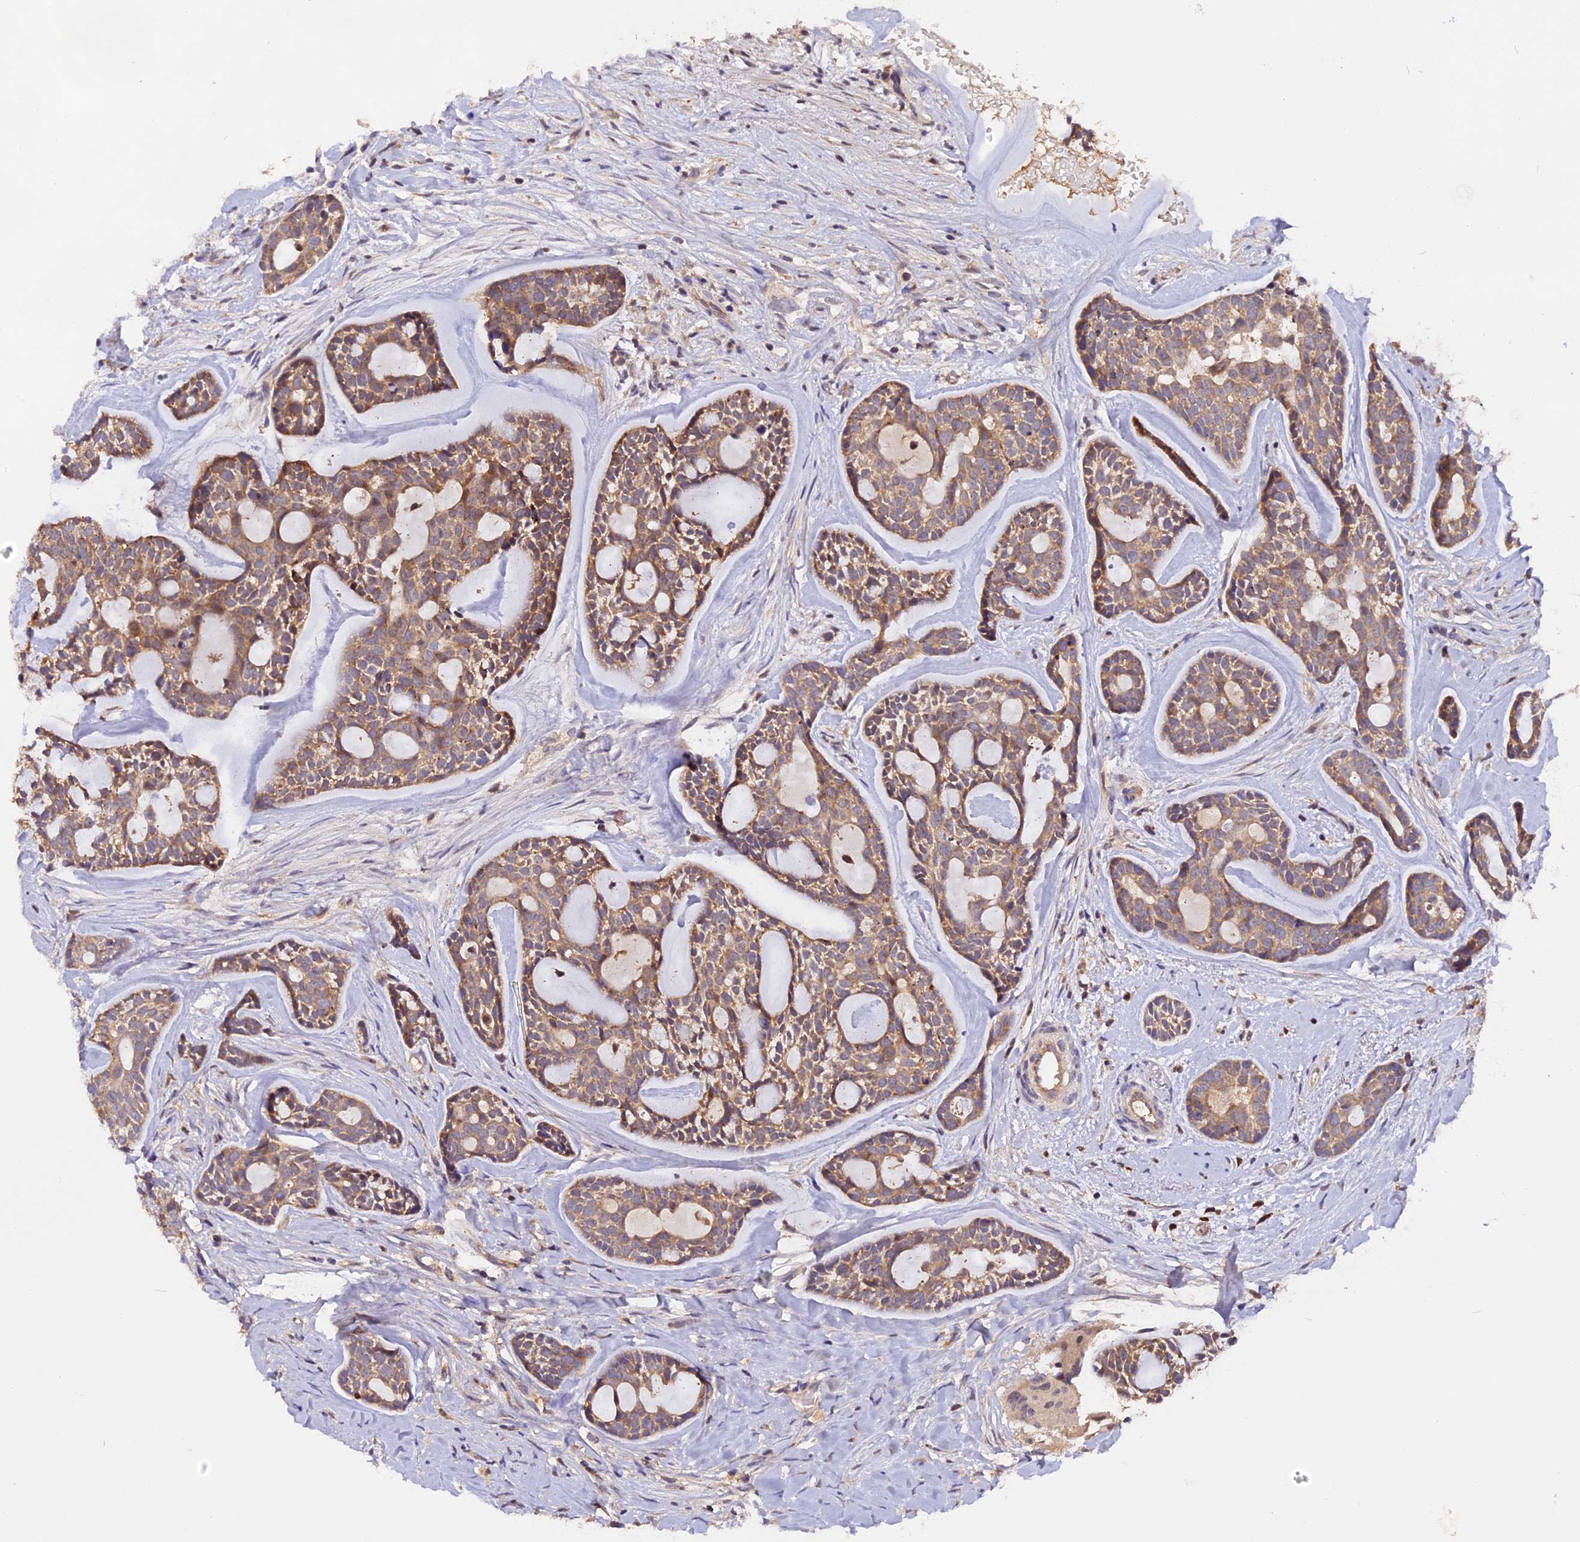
{"staining": {"intensity": "moderate", "quantity": ">75%", "location": "cytoplasmic/membranous"}, "tissue": "head and neck cancer", "cell_type": "Tumor cells", "image_type": "cancer", "snomed": [{"axis": "morphology", "description": "Normal tissue, NOS"}, {"axis": "morphology", "description": "Adenocarcinoma, NOS"}, {"axis": "topography", "description": "Subcutis"}, {"axis": "topography", "description": "Nasopharynx"}, {"axis": "topography", "description": "Head-Neck"}], "caption": "Brown immunohistochemical staining in adenocarcinoma (head and neck) shows moderate cytoplasmic/membranous expression in approximately >75% of tumor cells. The protein is stained brown, and the nuclei are stained in blue (DAB (3,3'-diaminobenzidine) IHC with brightfield microscopy, high magnification).", "gene": "MARK4", "patient": {"sex": "female", "age": 73}}